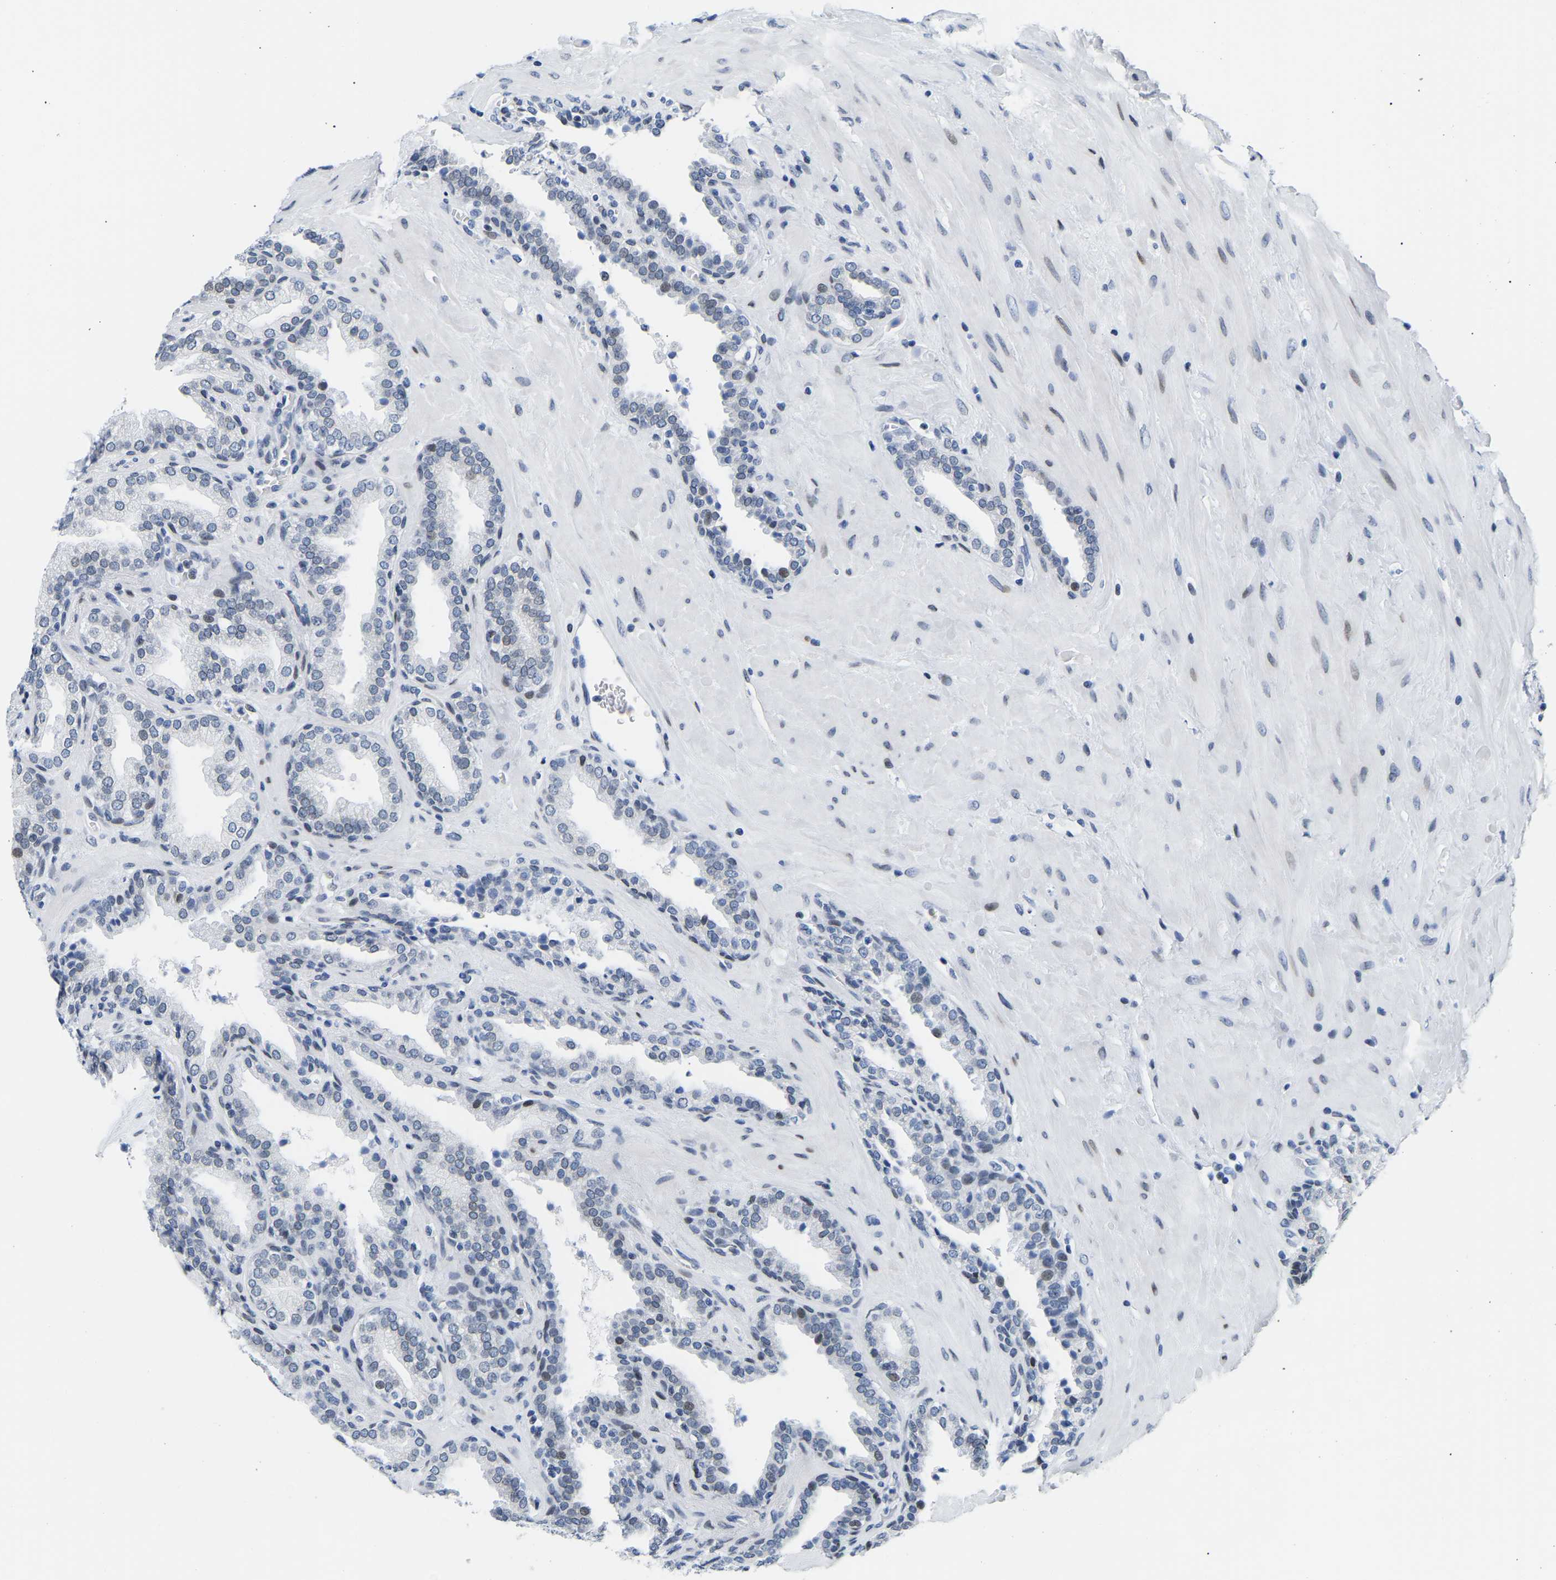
{"staining": {"intensity": "negative", "quantity": "none", "location": "none"}, "tissue": "prostate", "cell_type": "Glandular cells", "image_type": "normal", "snomed": [{"axis": "morphology", "description": "Normal tissue, NOS"}, {"axis": "topography", "description": "Prostate"}], "caption": "Immunohistochemistry histopathology image of unremarkable human prostate stained for a protein (brown), which exhibits no positivity in glandular cells.", "gene": "UPK3A", "patient": {"sex": "male", "age": 51}}